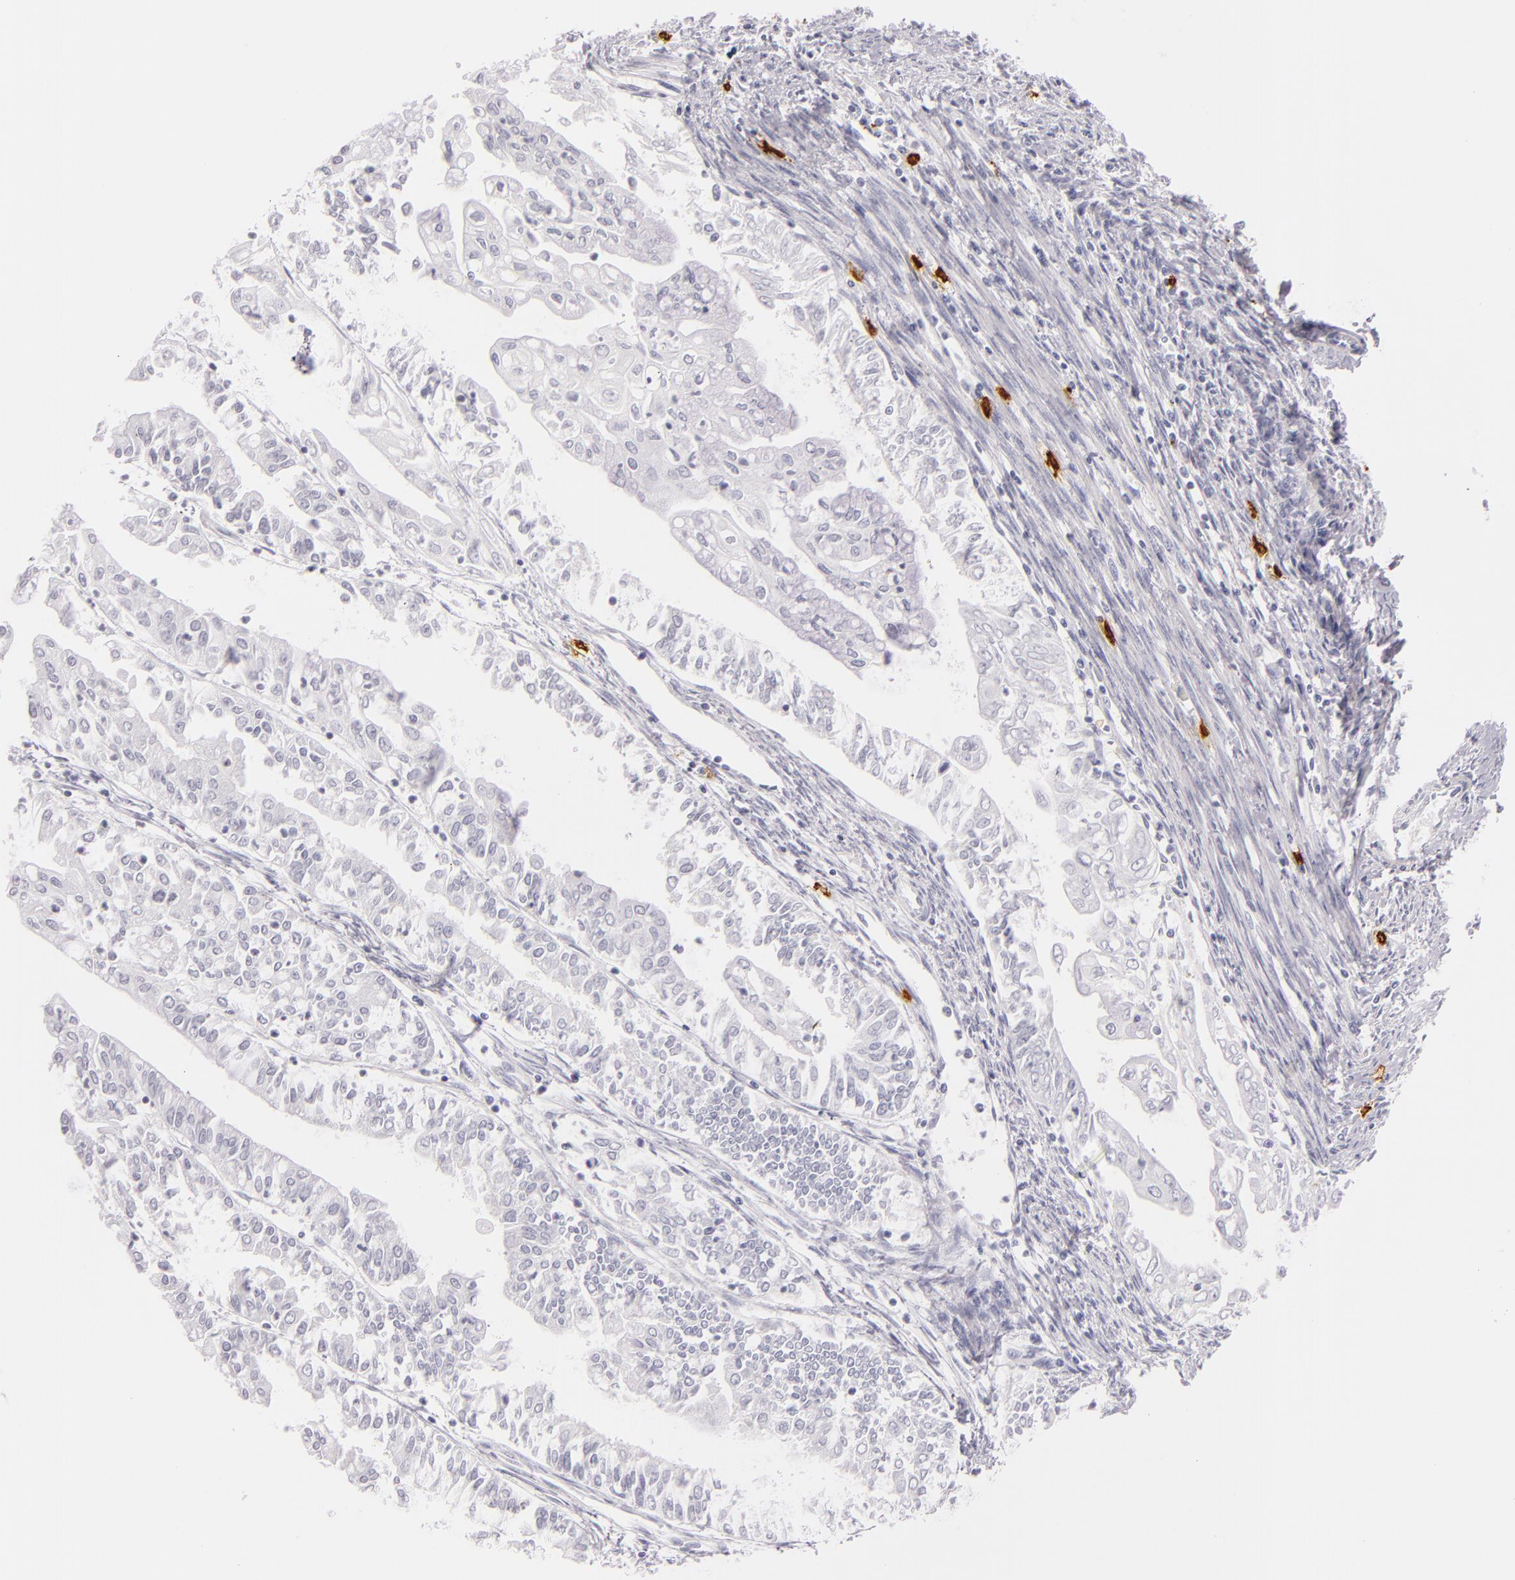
{"staining": {"intensity": "negative", "quantity": "none", "location": "none"}, "tissue": "endometrial cancer", "cell_type": "Tumor cells", "image_type": "cancer", "snomed": [{"axis": "morphology", "description": "Adenocarcinoma, NOS"}, {"axis": "topography", "description": "Endometrium"}], "caption": "DAB immunohistochemical staining of endometrial adenocarcinoma displays no significant positivity in tumor cells.", "gene": "TPSD1", "patient": {"sex": "female", "age": 75}}